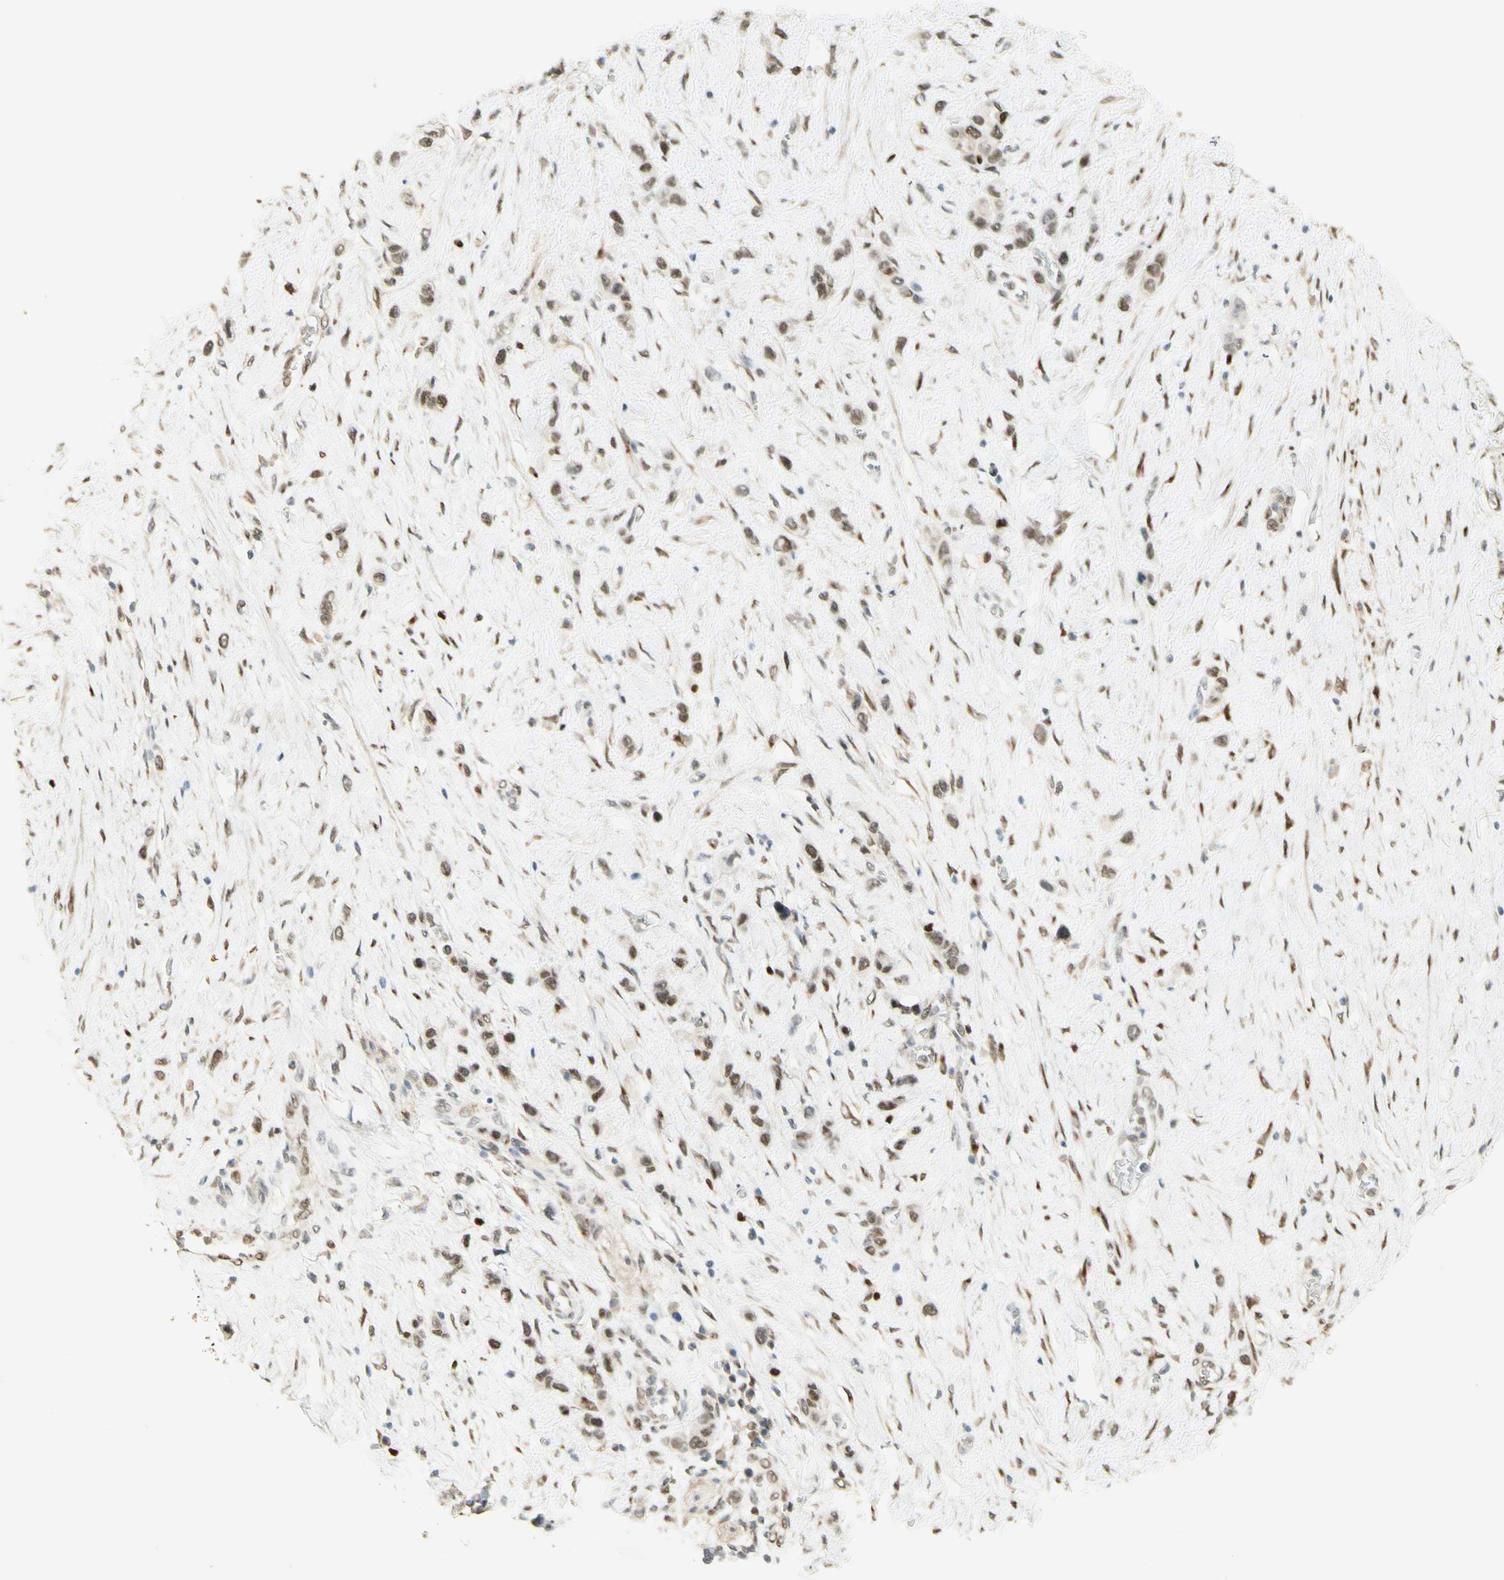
{"staining": {"intensity": "moderate", "quantity": ">75%", "location": "nuclear"}, "tissue": "stomach cancer", "cell_type": "Tumor cells", "image_type": "cancer", "snomed": [{"axis": "morphology", "description": "Adenocarcinoma, NOS"}, {"axis": "morphology", "description": "Adenocarcinoma, High grade"}, {"axis": "topography", "description": "Stomach, upper"}, {"axis": "topography", "description": "Stomach, lower"}], "caption": "Tumor cells show moderate nuclear positivity in approximately >75% of cells in stomach high-grade adenocarcinoma.", "gene": "FOXP1", "patient": {"sex": "female", "age": 65}}